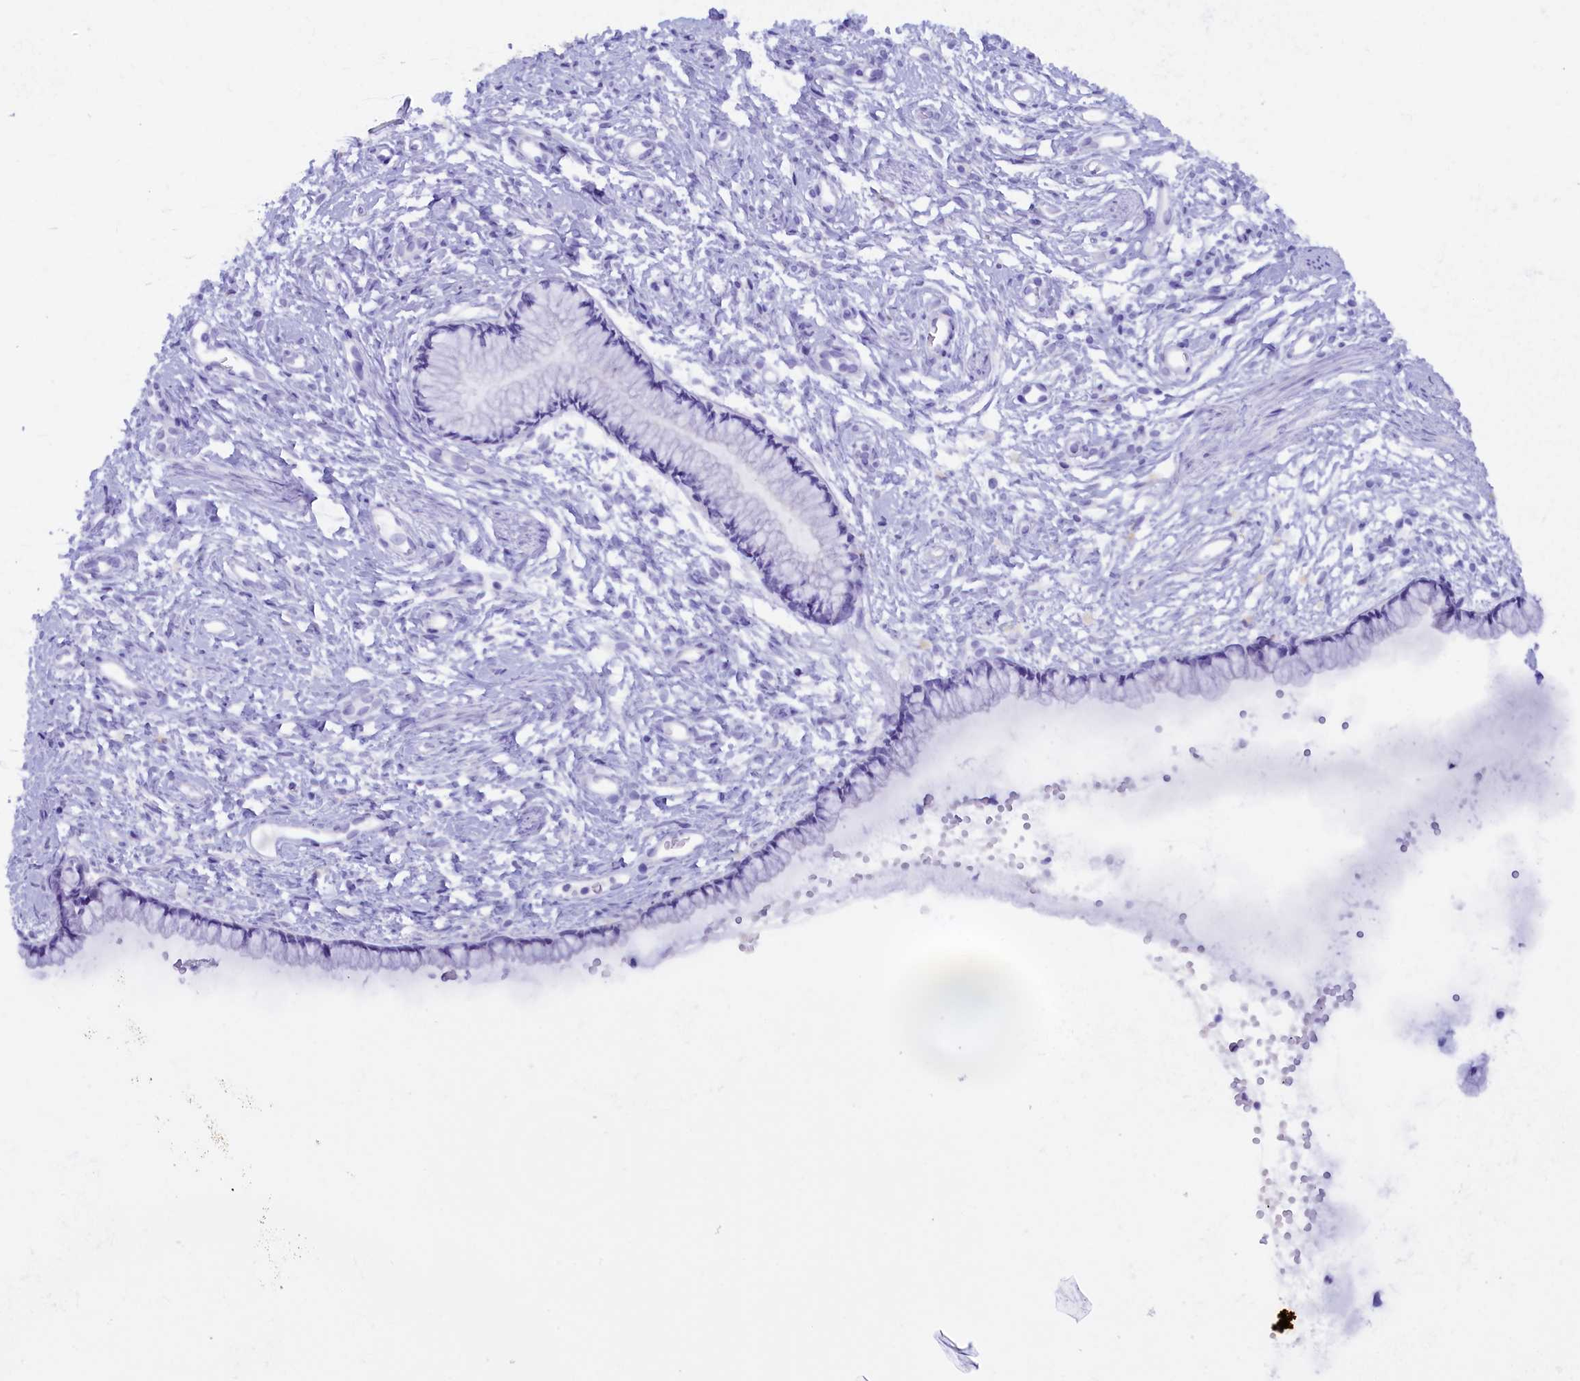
{"staining": {"intensity": "negative", "quantity": "none", "location": "none"}, "tissue": "cervix", "cell_type": "Glandular cells", "image_type": "normal", "snomed": [{"axis": "morphology", "description": "Normal tissue, NOS"}, {"axis": "topography", "description": "Cervix"}], "caption": "This is an immunohistochemistry (IHC) image of benign cervix. There is no staining in glandular cells.", "gene": "ZSWIM4", "patient": {"sex": "female", "age": 57}}